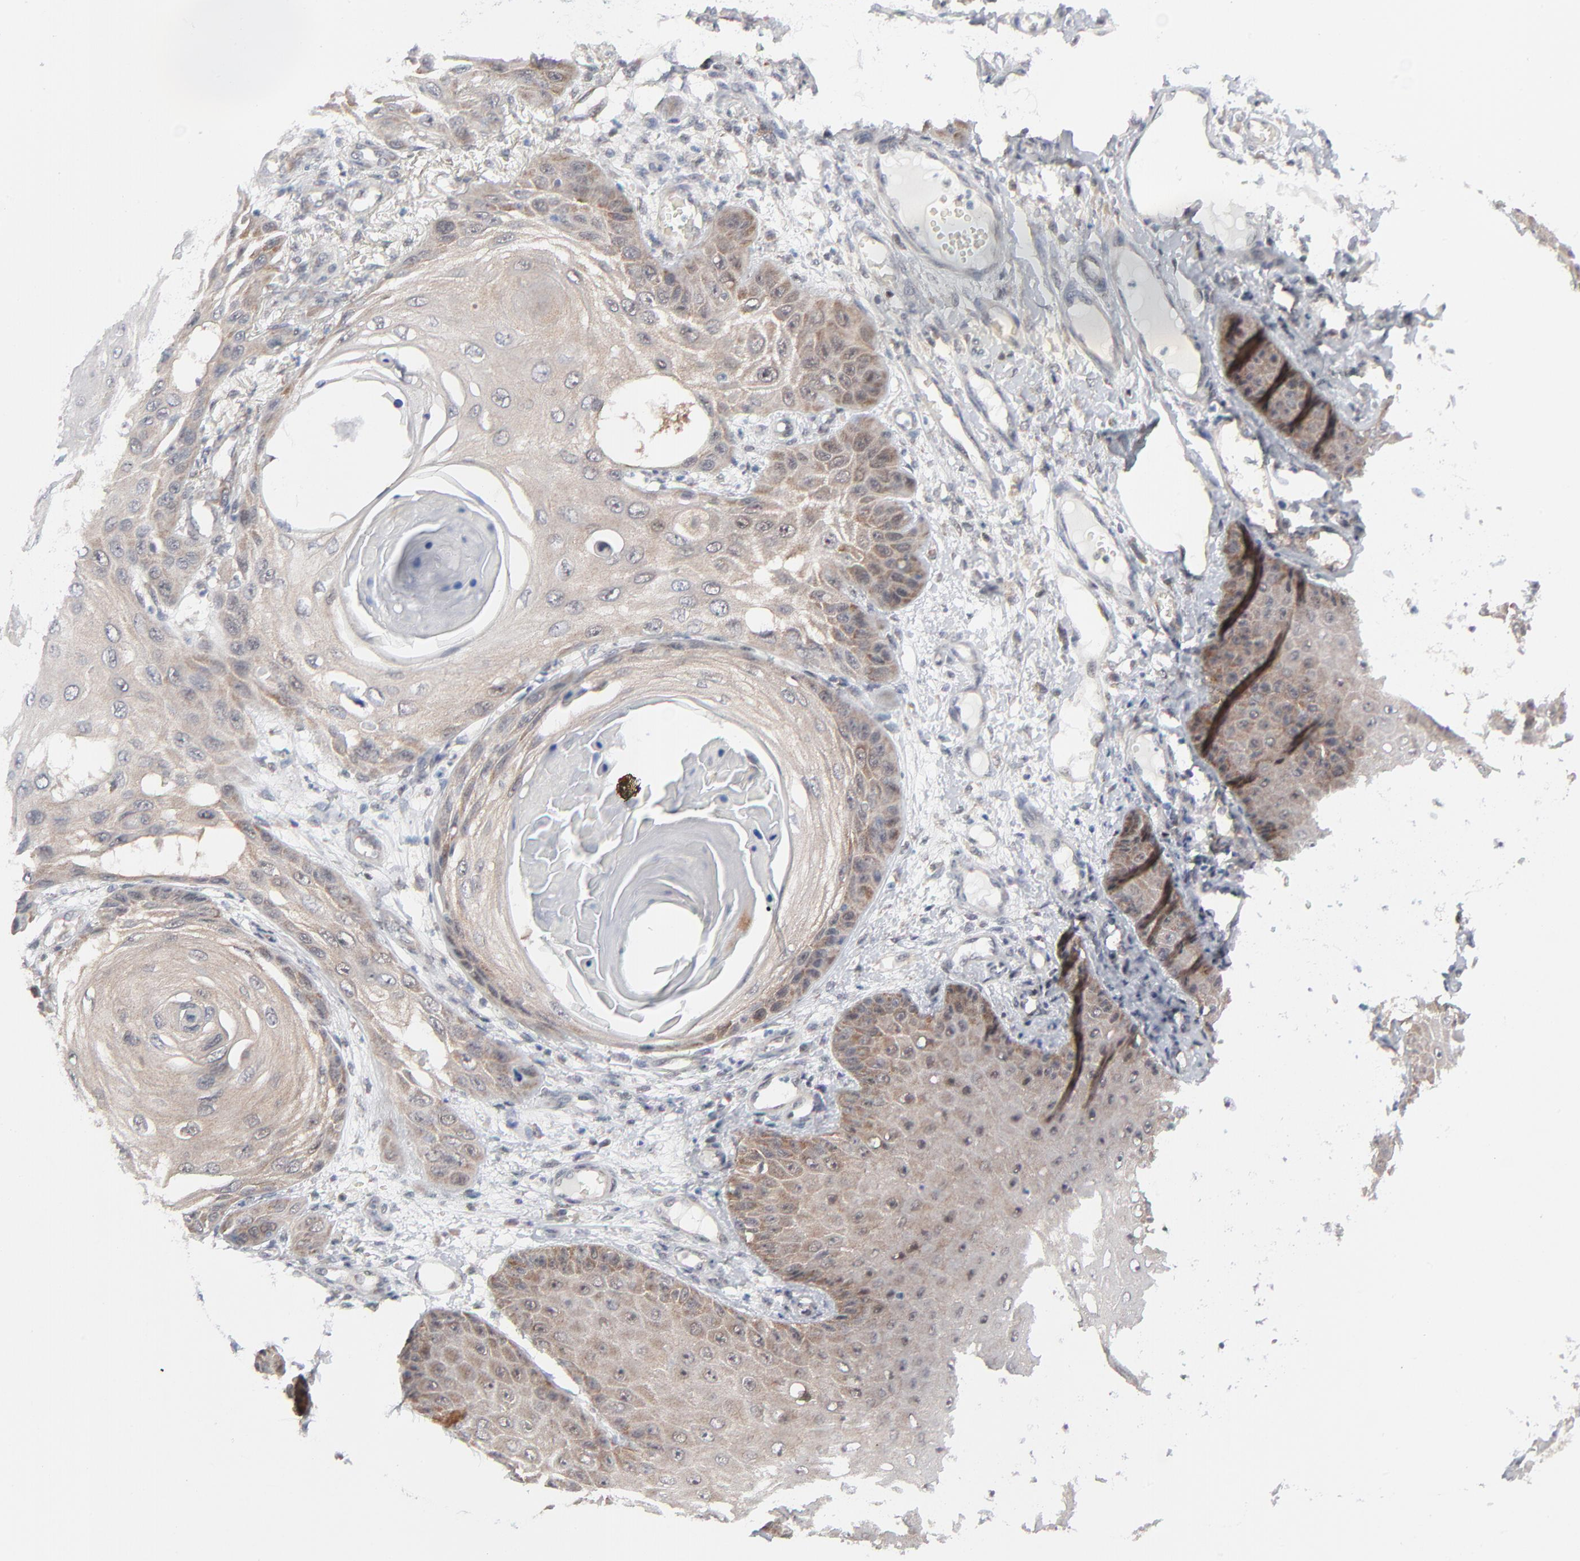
{"staining": {"intensity": "weak", "quantity": ">75%", "location": "cytoplasmic/membranous"}, "tissue": "skin cancer", "cell_type": "Tumor cells", "image_type": "cancer", "snomed": [{"axis": "morphology", "description": "Squamous cell carcinoma, NOS"}, {"axis": "topography", "description": "Skin"}], "caption": "This photomicrograph exhibits immunohistochemistry (IHC) staining of human skin cancer, with low weak cytoplasmic/membranous expression in about >75% of tumor cells.", "gene": "RPS6KB1", "patient": {"sex": "female", "age": 40}}